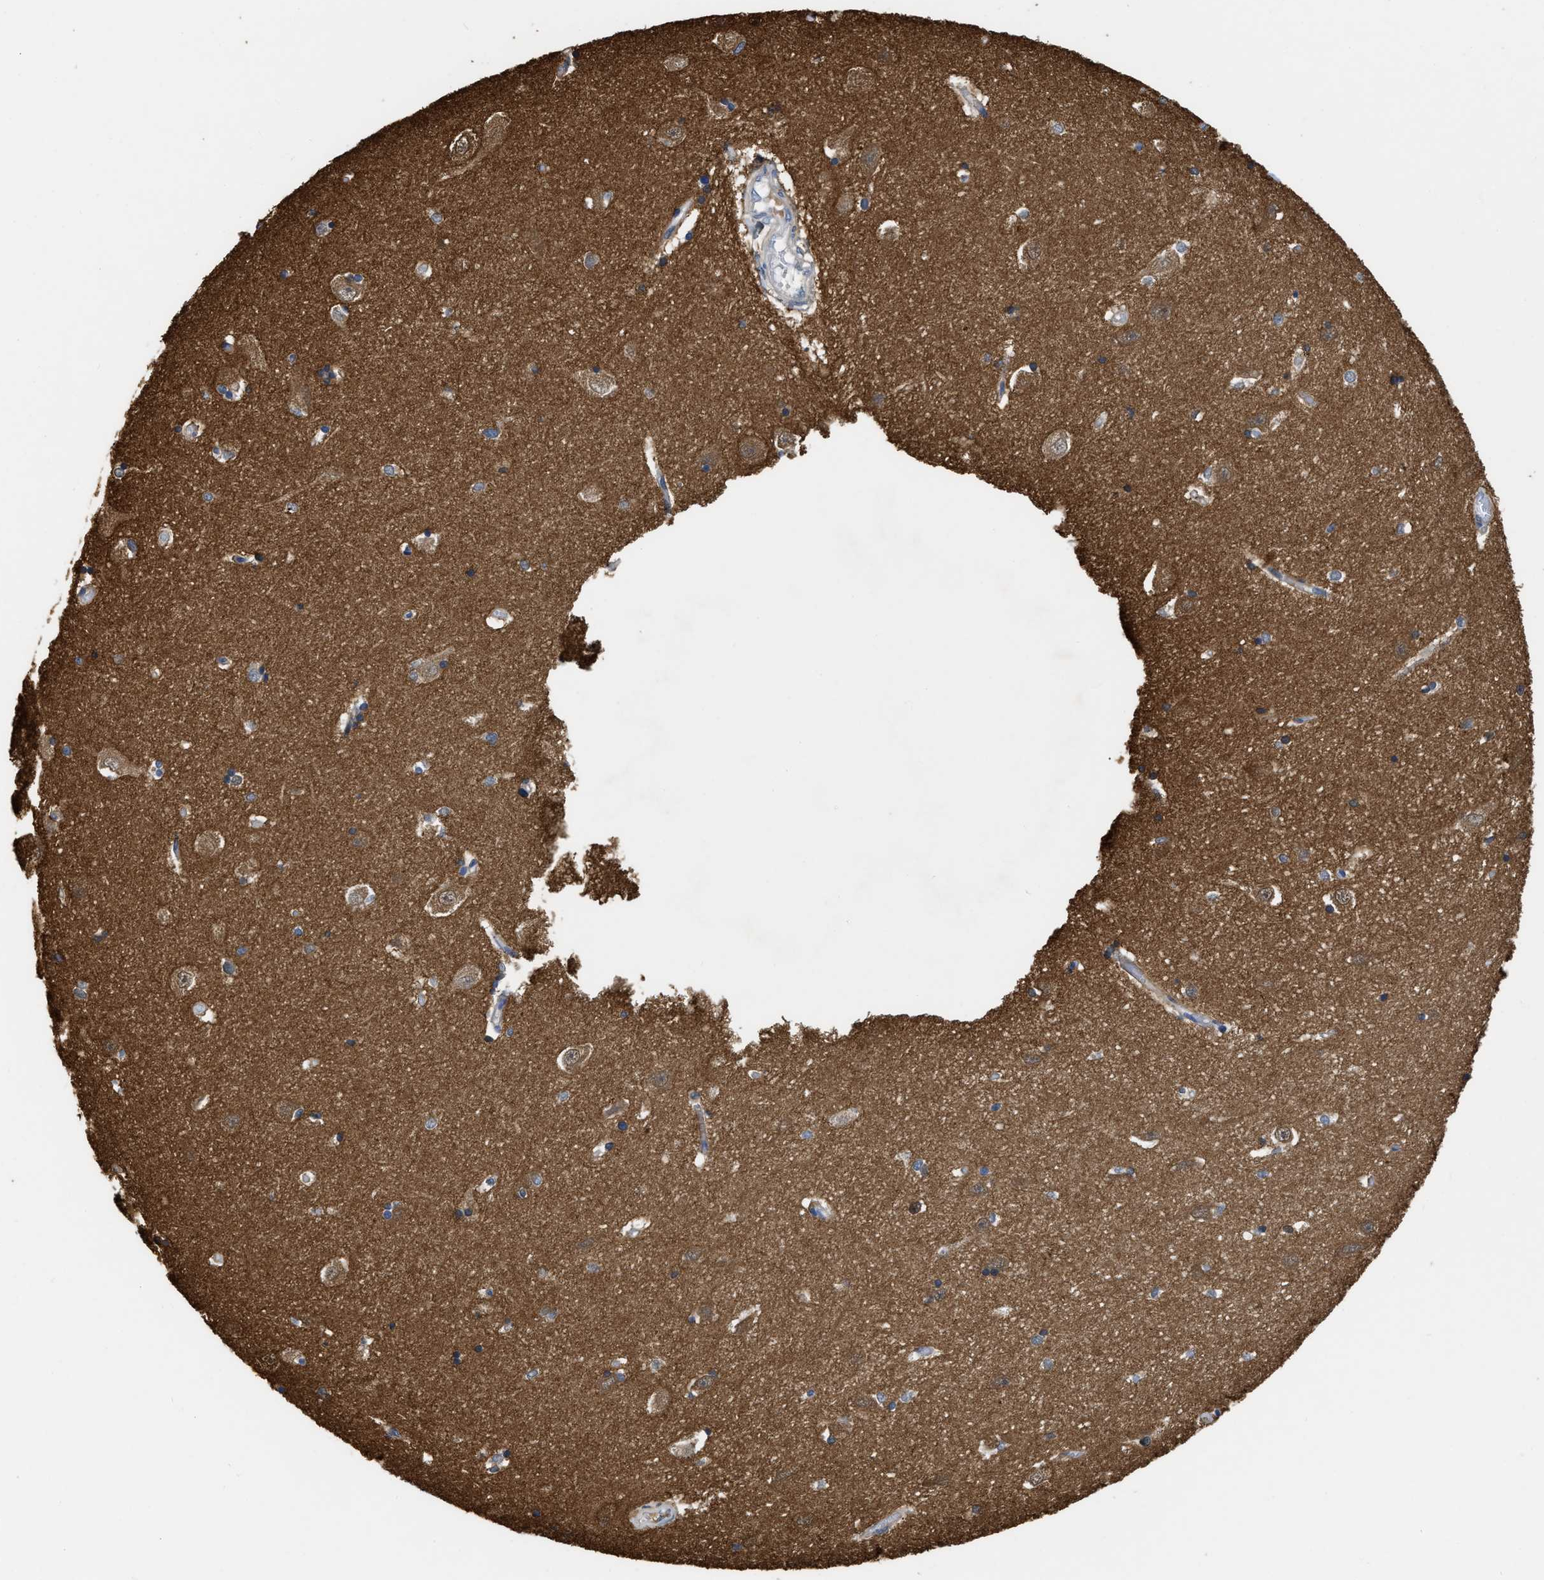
{"staining": {"intensity": "moderate", "quantity": "25%-75%", "location": "cytoplasmic/membranous"}, "tissue": "hippocampus", "cell_type": "Glial cells", "image_type": "normal", "snomed": [{"axis": "morphology", "description": "Normal tissue, NOS"}, {"axis": "topography", "description": "Hippocampus"}], "caption": "Protein positivity by IHC exhibits moderate cytoplasmic/membranous staining in approximately 25%-75% of glial cells in unremarkable hippocampus.", "gene": "CRYM", "patient": {"sex": "male", "age": 45}}